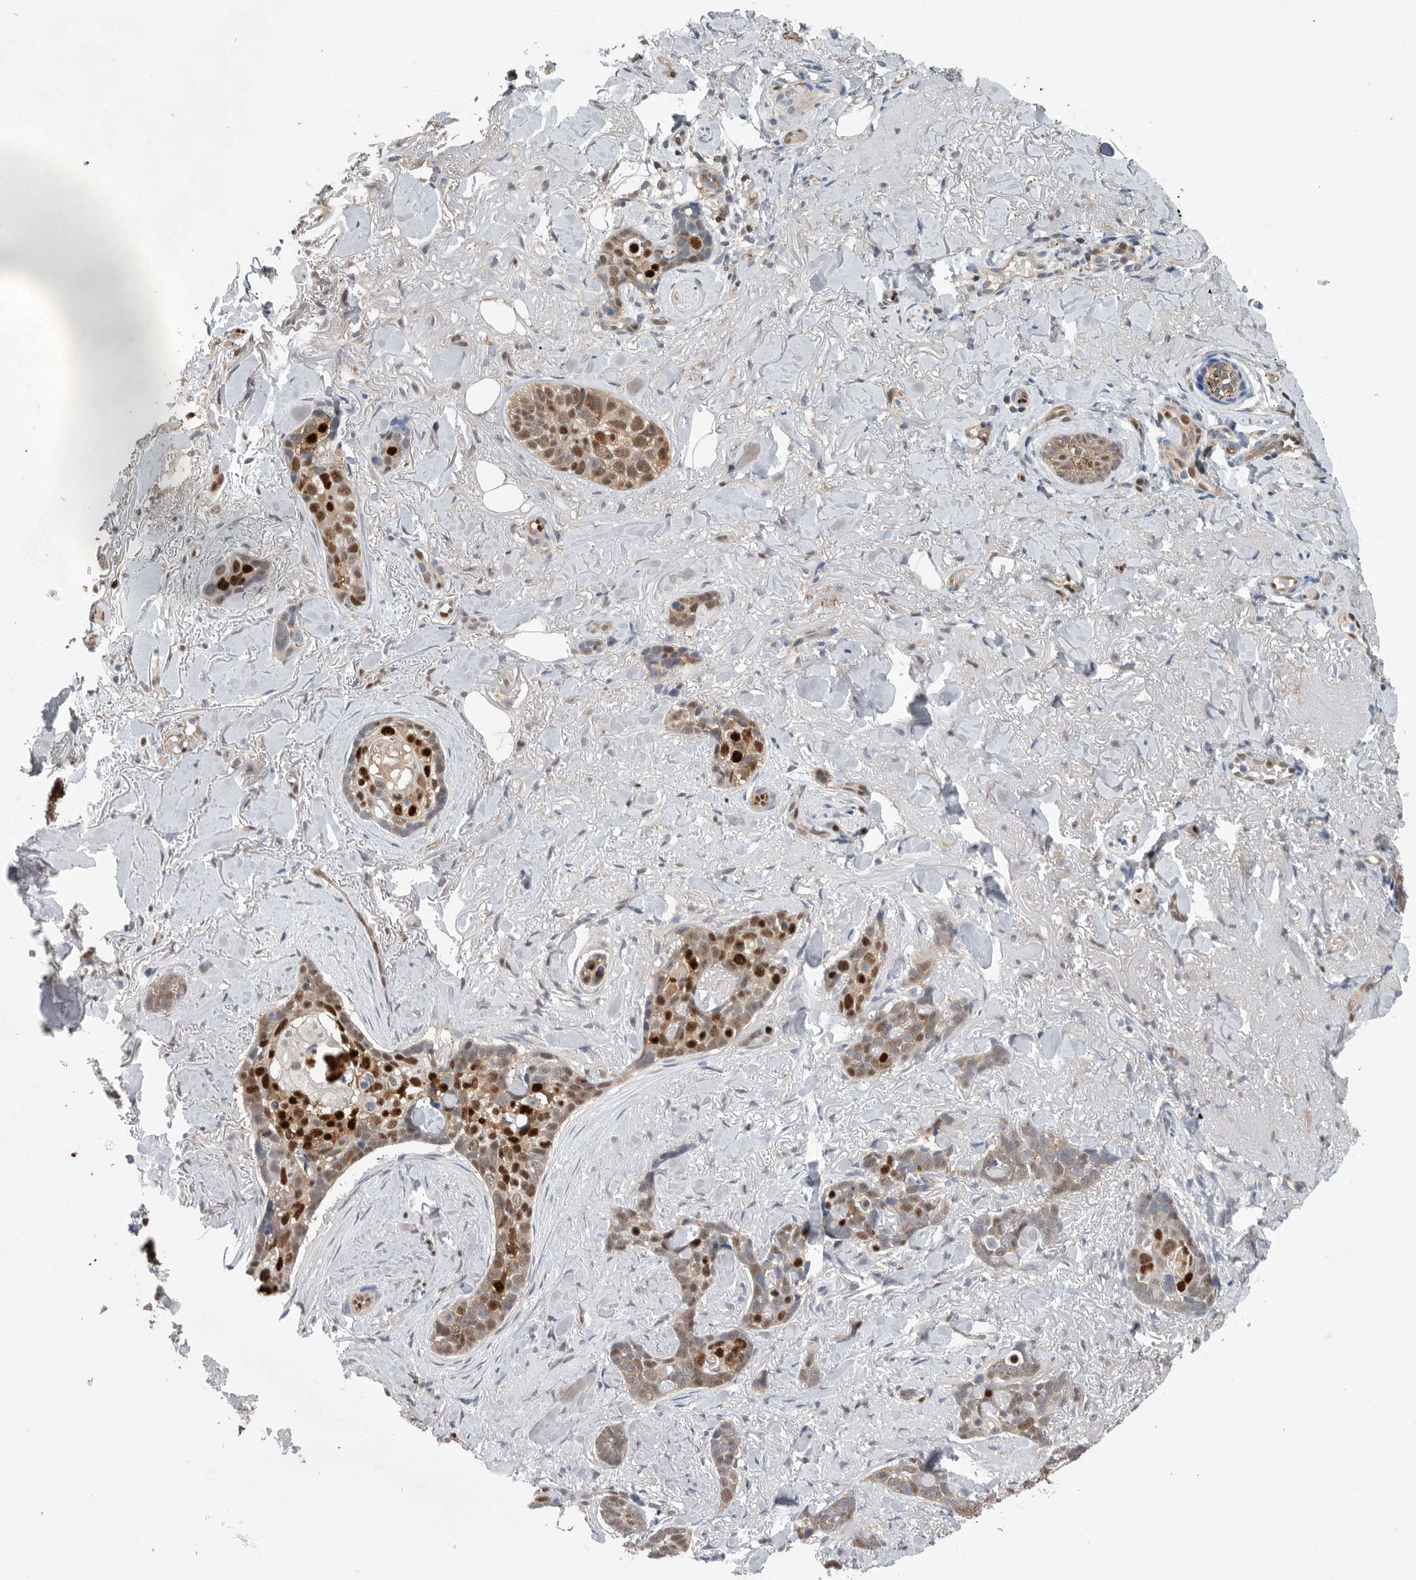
{"staining": {"intensity": "strong", "quantity": ">75%", "location": "nuclear"}, "tissue": "skin cancer", "cell_type": "Tumor cells", "image_type": "cancer", "snomed": [{"axis": "morphology", "description": "Basal cell carcinoma"}, {"axis": "topography", "description": "Skin"}], "caption": "IHC histopathology image of neoplastic tissue: skin cancer stained using immunohistochemistry (IHC) displays high levels of strong protein expression localized specifically in the nuclear of tumor cells, appearing as a nuclear brown color.", "gene": "PDCD4", "patient": {"sex": "female", "age": 82}}